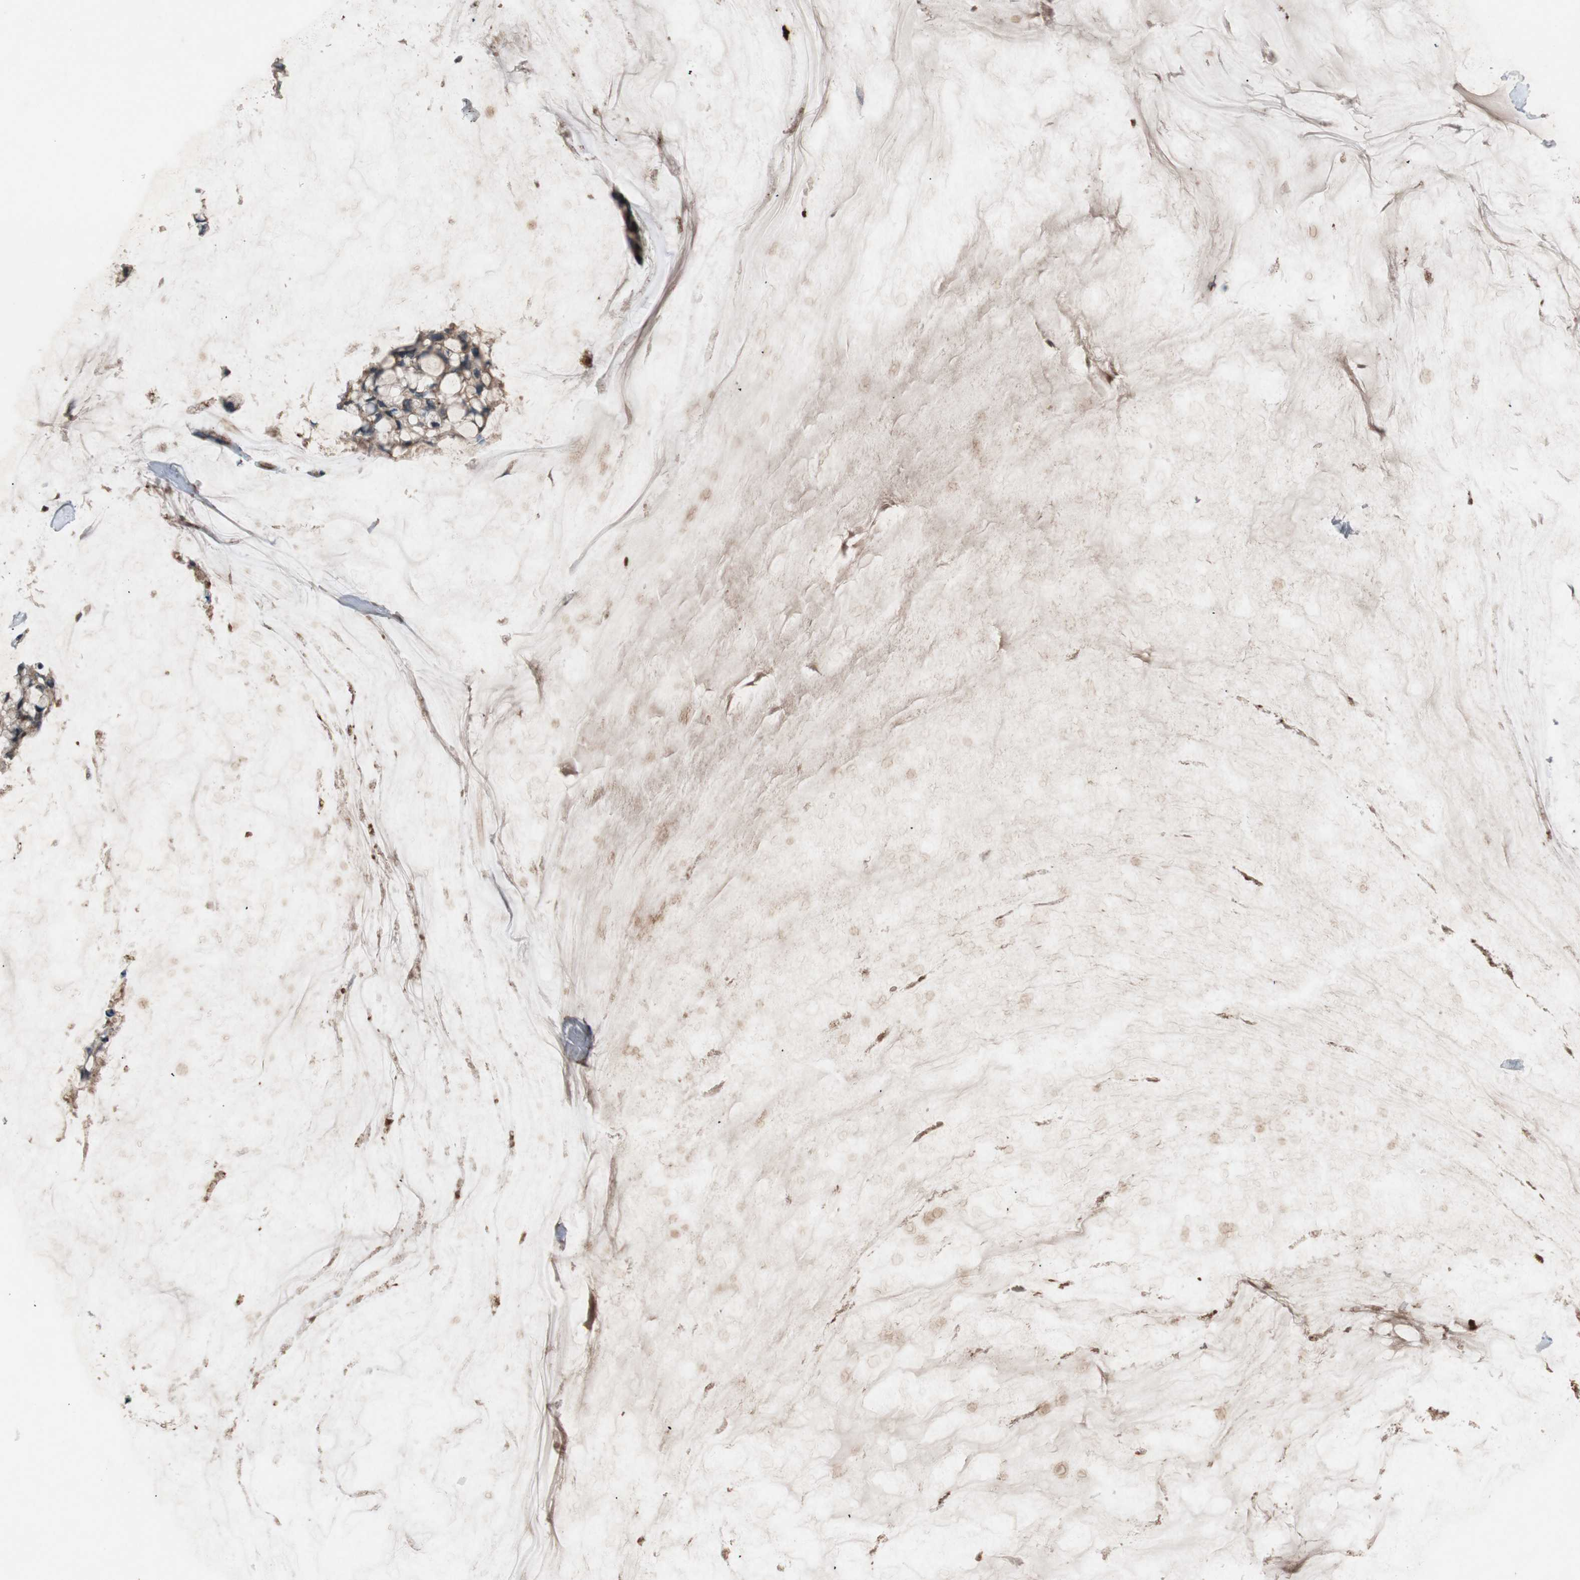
{"staining": {"intensity": "strong", "quantity": ">75%", "location": "cytoplasmic/membranous"}, "tissue": "ovarian cancer", "cell_type": "Tumor cells", "image_type": "cancer", "snomed": [{"axis": "morphology", "description": "Cystadenocarcinoma, mucinous, NOS"}, {"axis": "topography", "description": "Ovary"}], "caption": "A high-resolution histopathology image shows immunohistochemistry staining of ovarian mucinous cystadenocarcinoma, which reveals strong cytoplasmic/membranous staining in about >75% of tumor cells.", "gene": "APOO", "patient": {"sex": "female", "age": 39}}